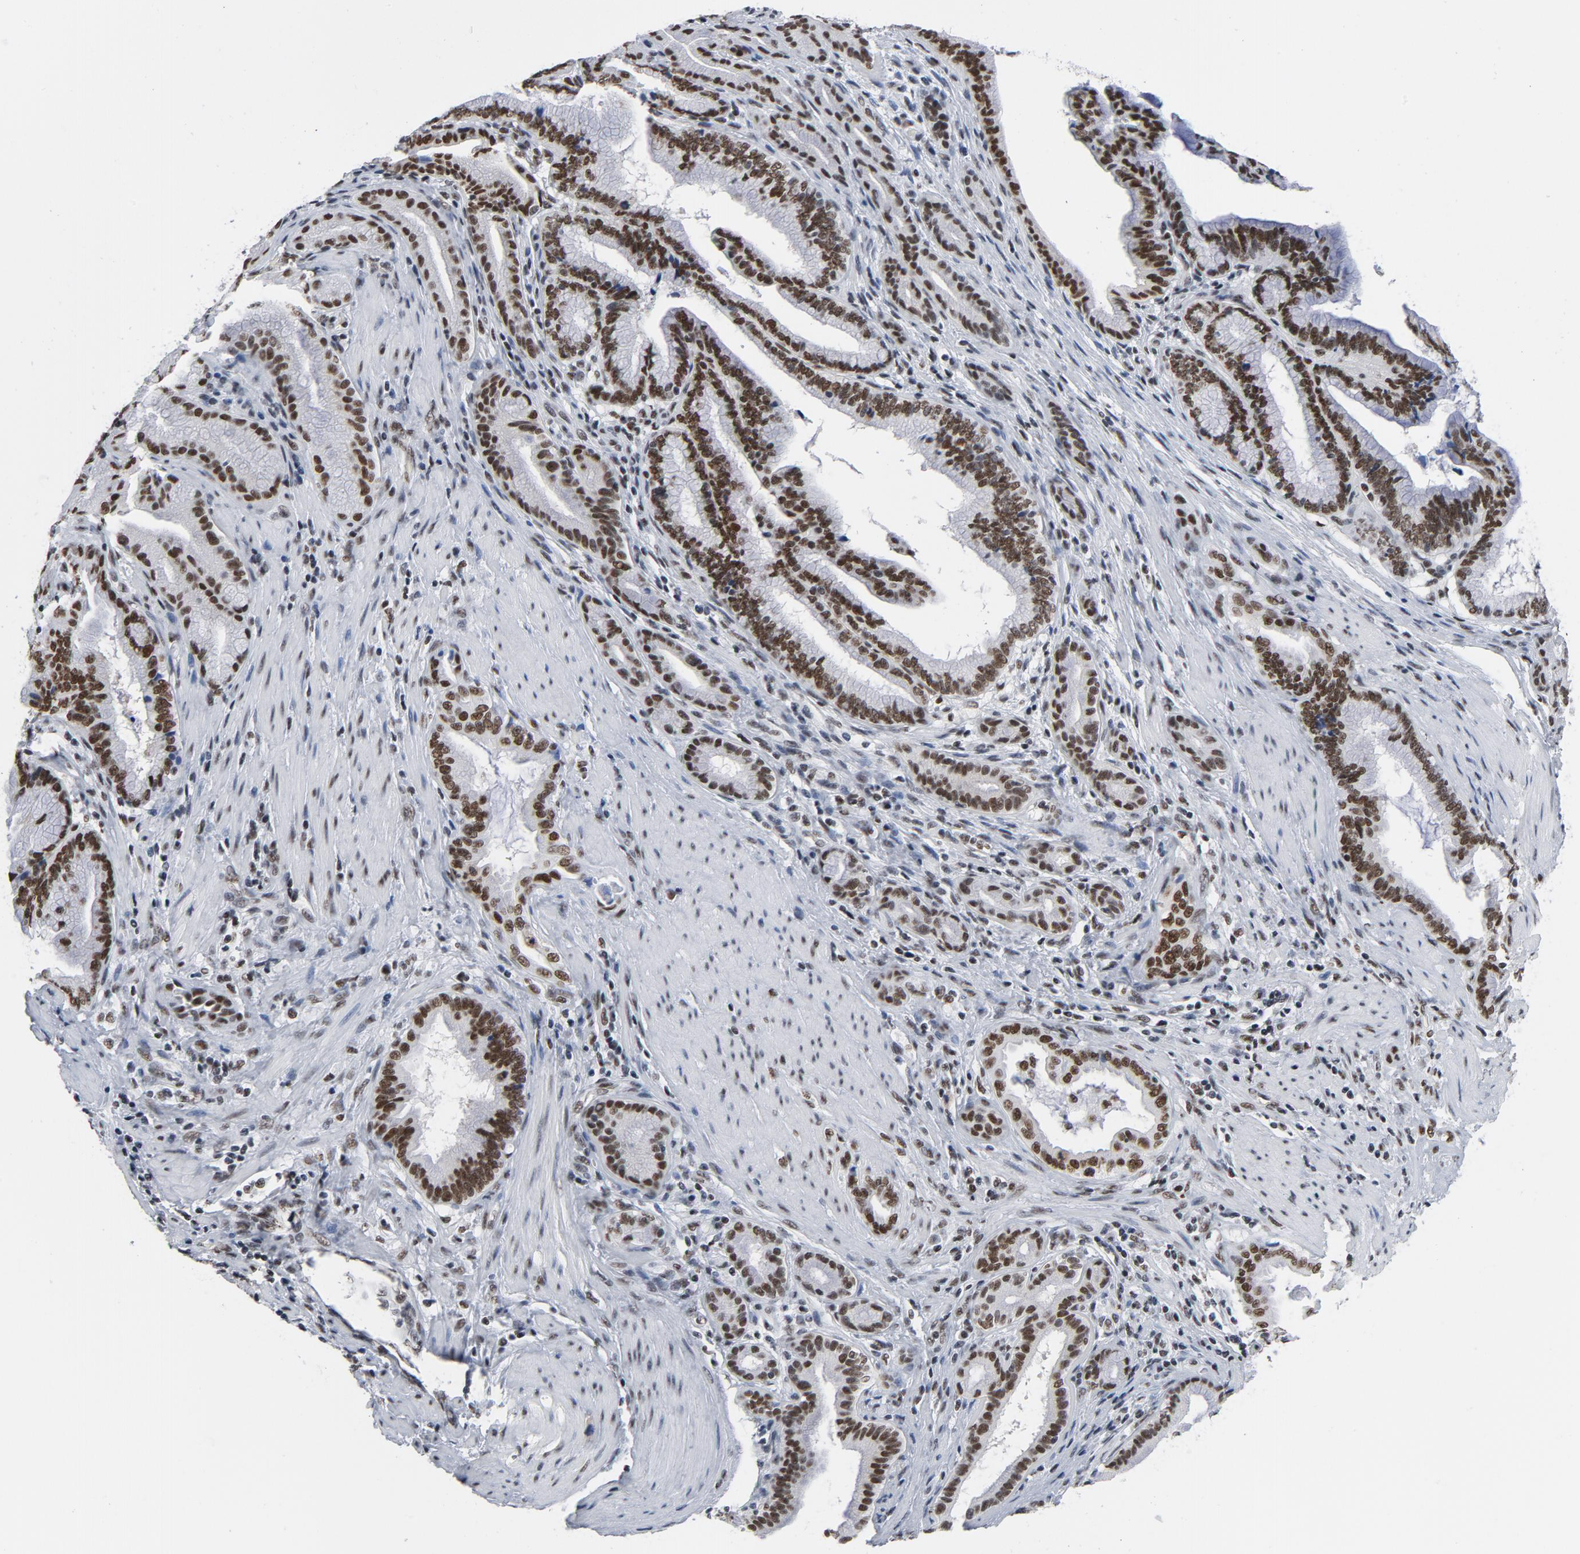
{"staining": {"intensity": "strong", "quantity": ">75%", "location": "nuclear"}, "tissue": "pancreatic cancer", "cell_type": "Tumor cells", "image_type": "cancer", "snomed": [{"axis": "morphology", "description": "Adenocarcinoma, NOS"}, {"axis": "topography", "description": "Pancreas"}], "caption": "Protein analysis of pancreatic cancer (adenocarcinoma) tissue reveals strong nuclear staining in approximately >75% of tumor cells.", "gene": "CSTF2", "patient": {"sex": "female", "age": 64}}